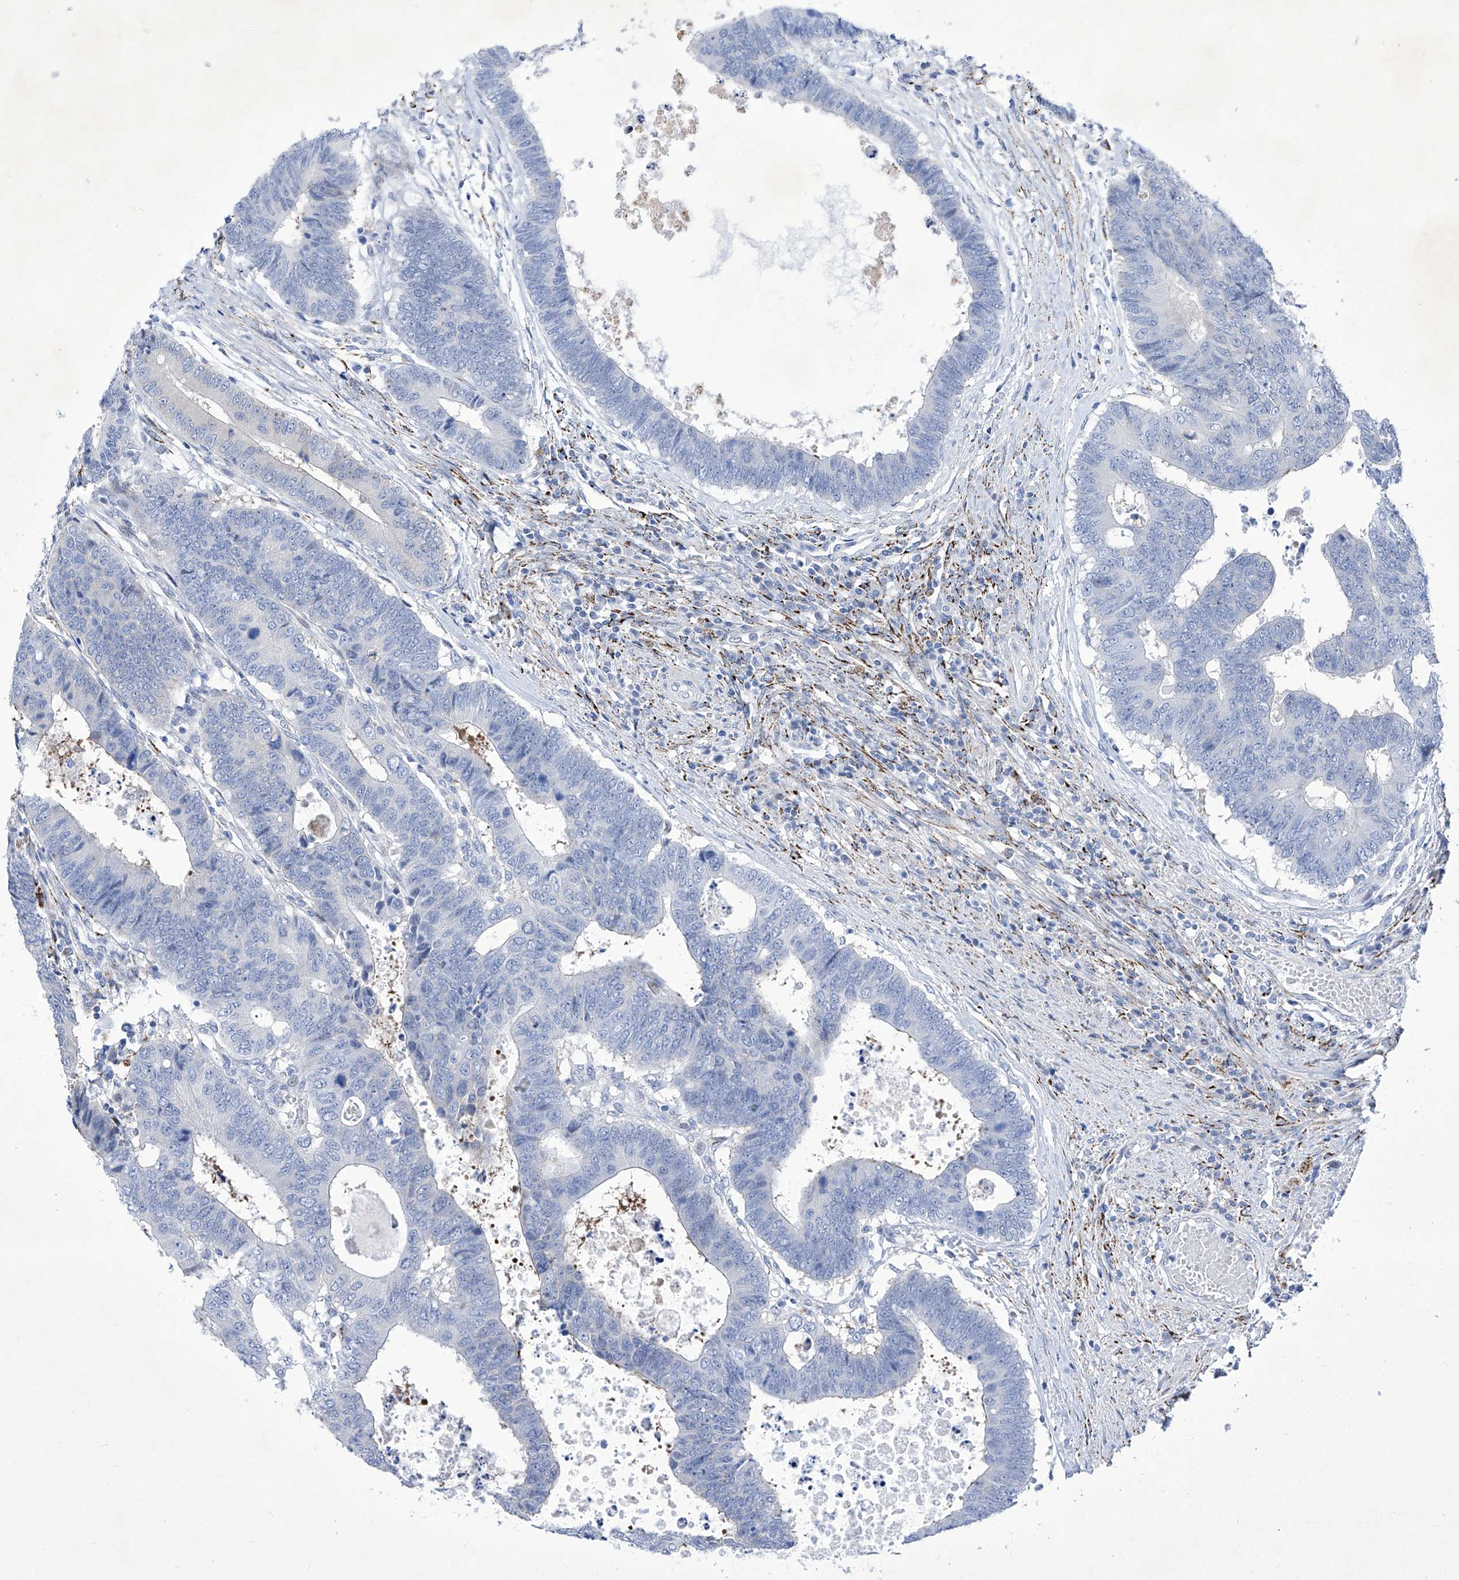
{"staining": {"intensity": "negative", "quantity": "none", "location": "none"}, "tissue": "colorectal cancer", "cell_type": "Tumor cells", "image_type": "cancer", "snomed": [{"axis": "morphology", "description": "Adenocarcinoma, NOS"}, {"axis": "topography", "description": "Rectum"}], "caption": "Tumor cells are negative for brown protein staining in colorectal cancer (adenocarcinoma). (DAB immunohistochemistry (IHC), high magnification).", "gene": "C1orf87", "patient": {"sex": "male", "age": 84}}